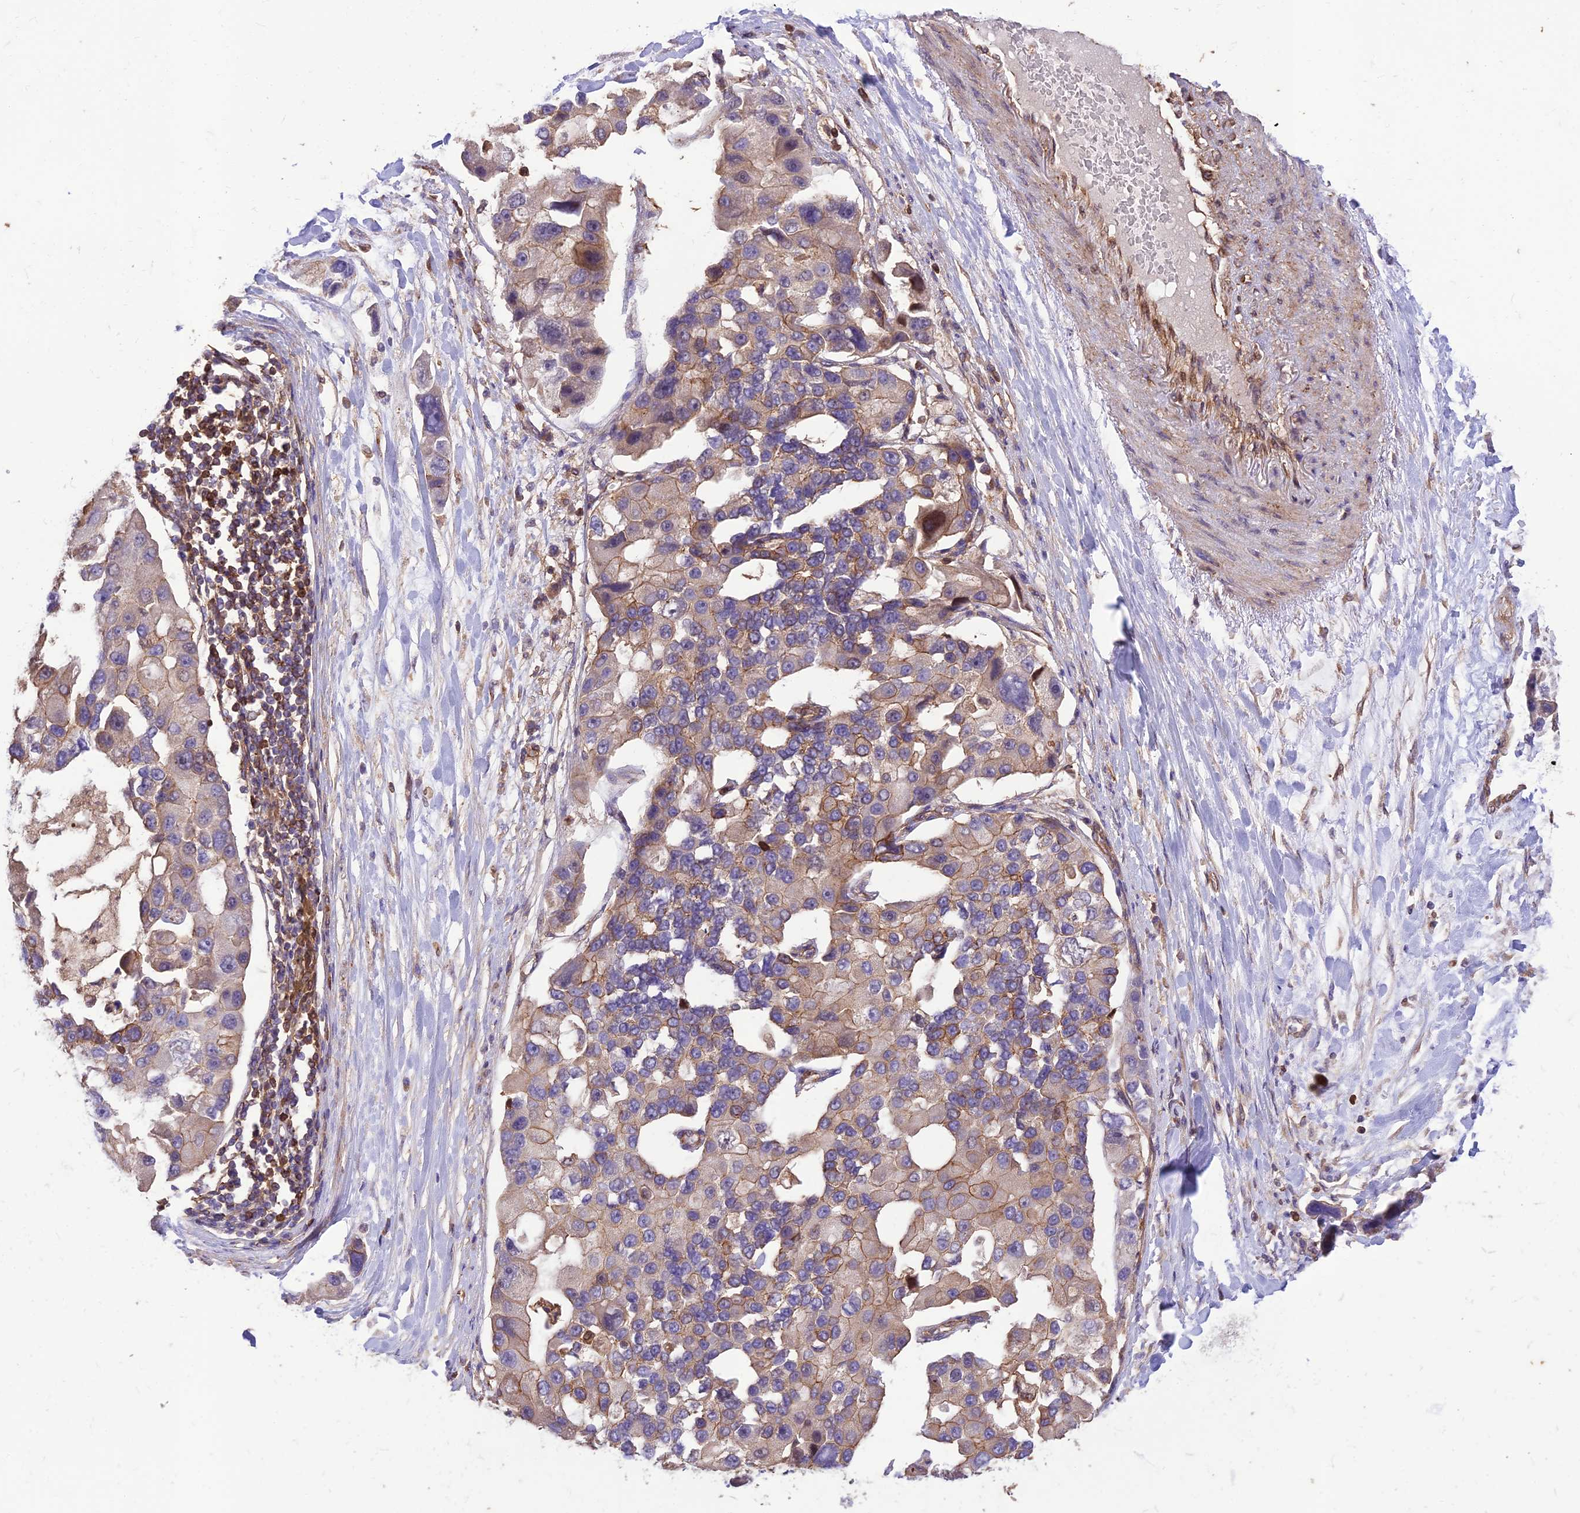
{"staining": {"intensity": "moderate", "quantity": "<25%", "location": "cytoplasmic/membranous"}, "tissue": "lung cancer", "cell_type": "Tumor cells", "image_type": "cancer", "snomed": [{"axis": "morphology", "description": "Adenocarcinoma, NOS"}, {"axis": "topography", "description": "Lung"}], "caption": "A high-resolution image shows IHC staining of lung adenocarcinoma, which demonstrates moderate cytoplasmic/membranous expression in about <25% of tumor cells.", "gene": "HPSE2", "patient": {"sex": "female", "age": 54}}